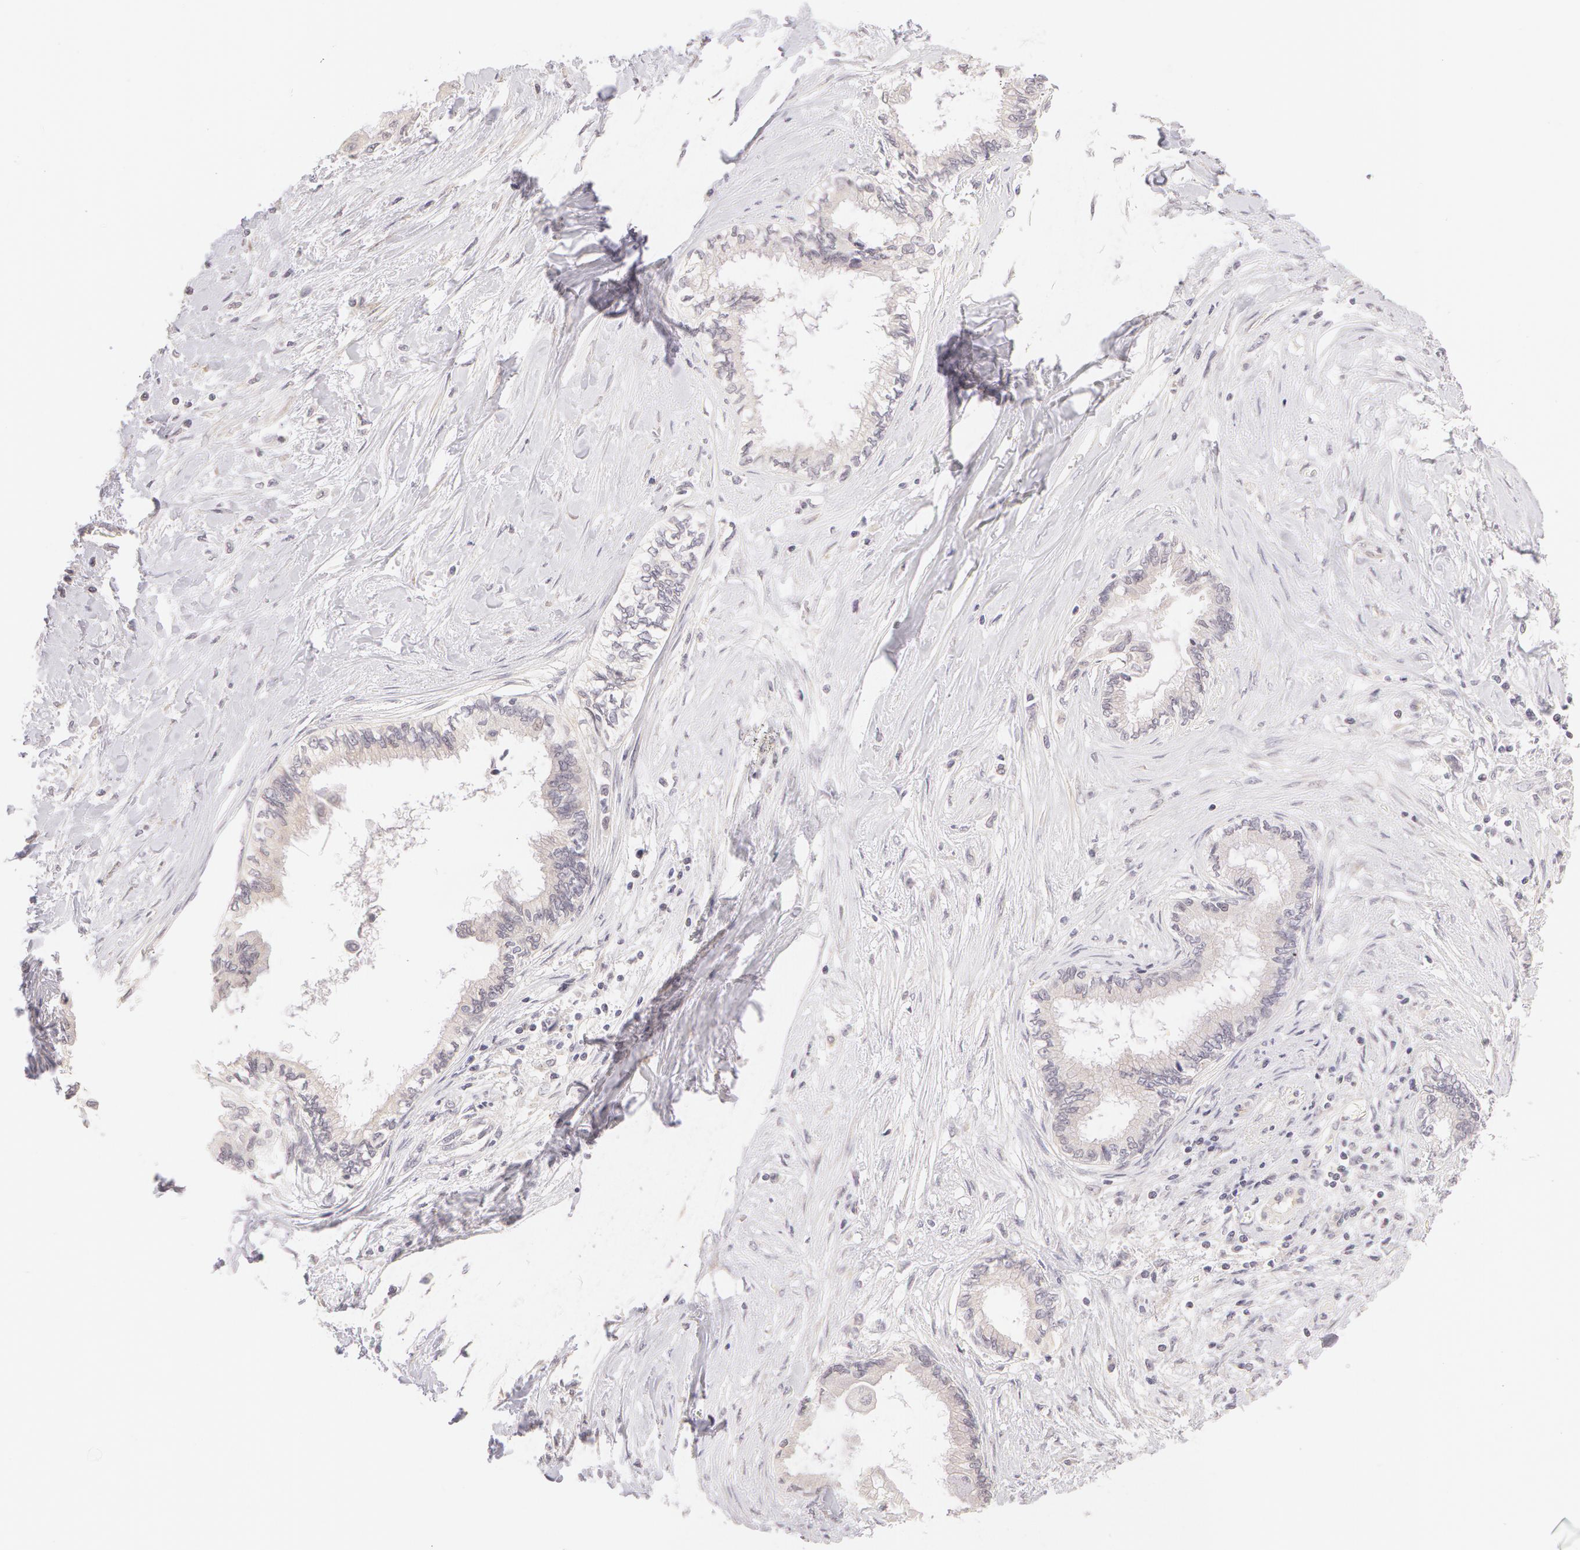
{"staining": {"intensity": "negative", "quantity": "none", "location": "none"}, "tissue": "pancreatic cancer", "cell_type": "Tumor cells", "image_type": "cancer", "snomed": [{"axis": "morphology", "description": "Adenocarcinoma, NOS"}, {"axis": "topography", "description": "Pancreas"}], "caption": "Photomicrograph shows no protein staining in tumor cells of adenocarcinoma (pancreatic) tissue. (Brightfield microscopy of DAB immunohistochemistry (IHC) at high magnification).", "gene": "ZNF597", "patient": {"sex": "female", "age": 64}}